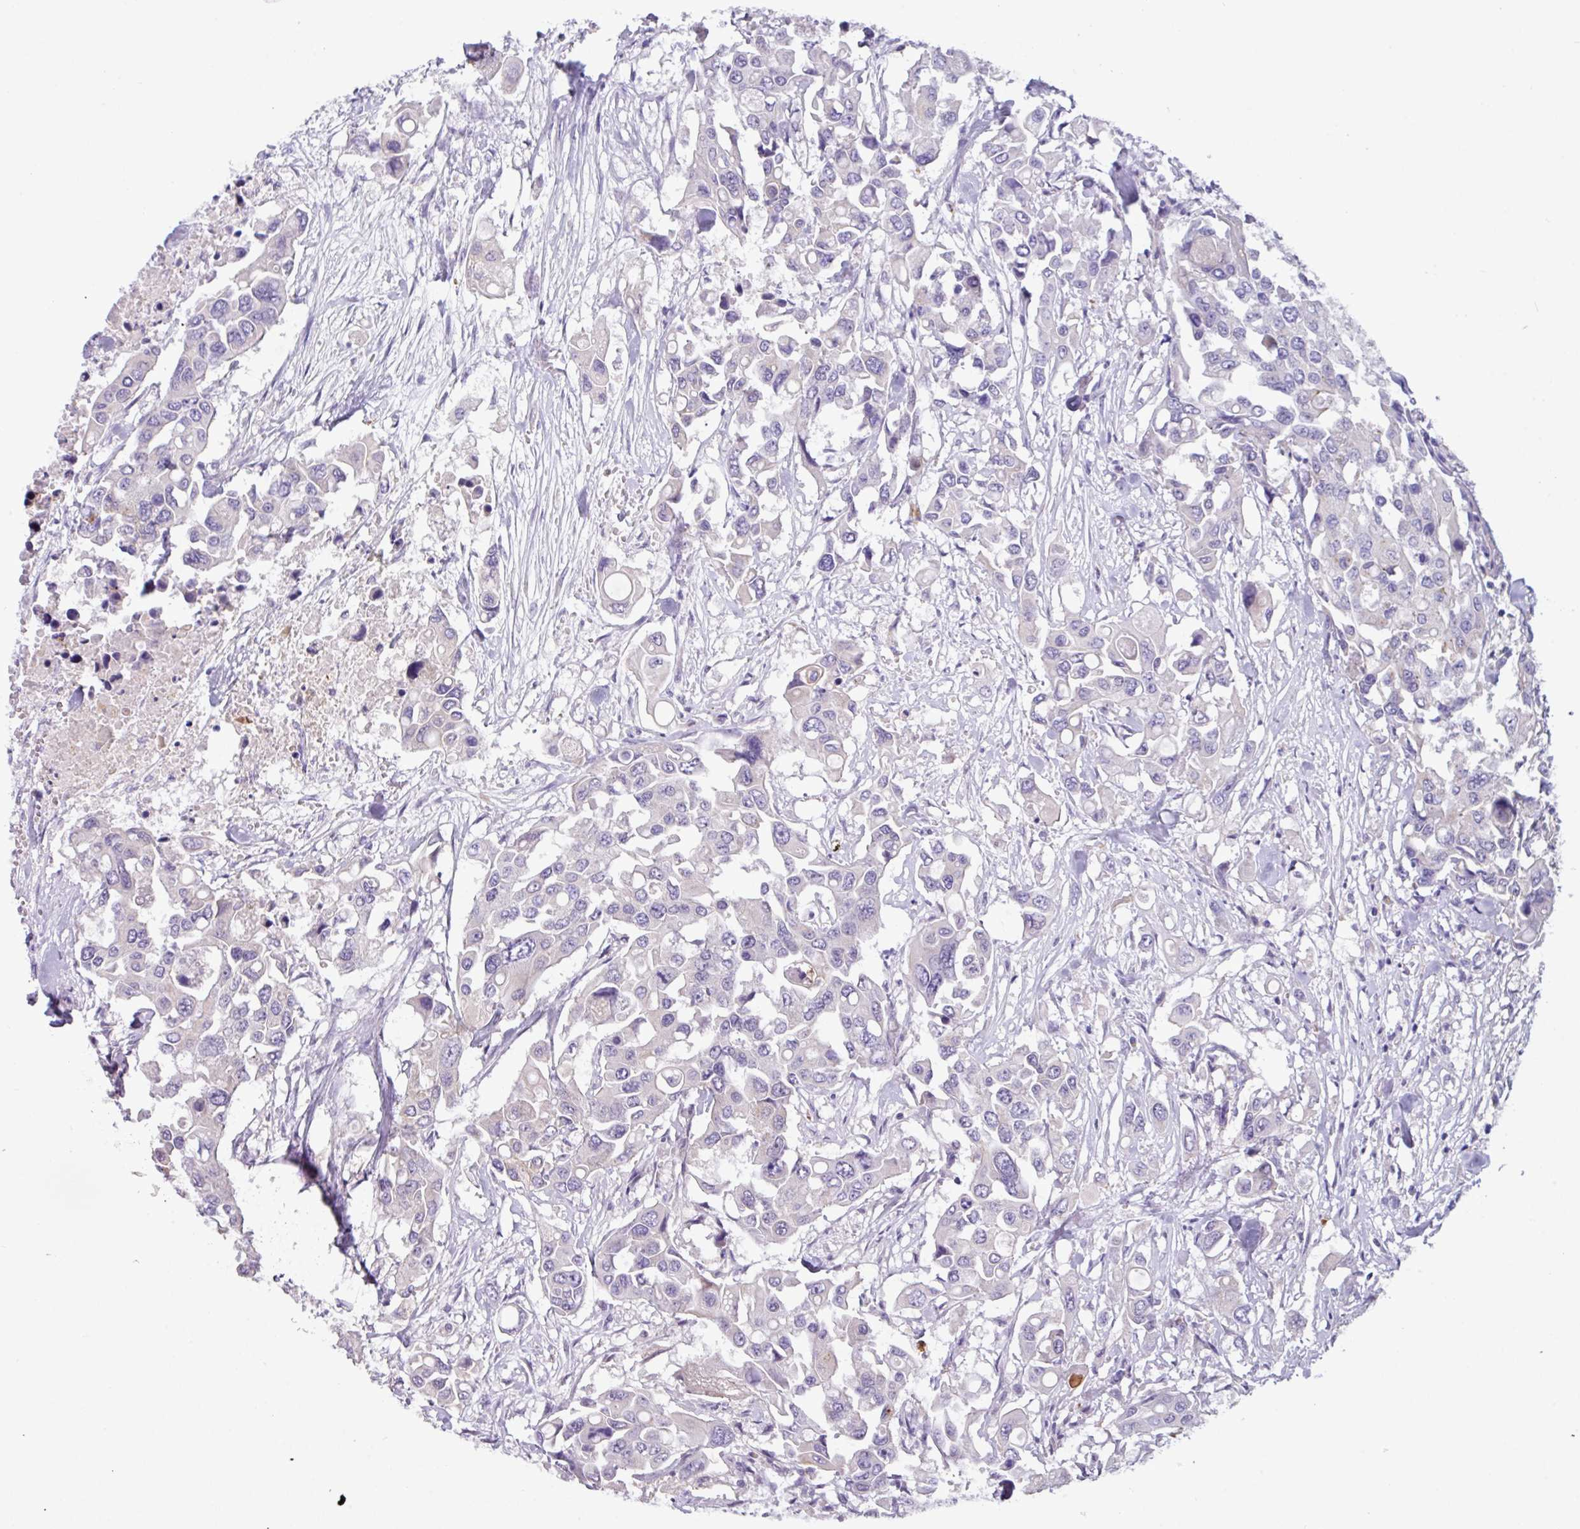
{"staining": {"intensity": "negative", "quantity": "none", "location": "none"}, "tissue": "colorectal cancer", "cell_type": "Tumor cells", "image_type": "cancer", "snomed": [{"axis": "morphology", "description": "Adenocarcinoma, NOS"}, {"axis": "topography", "description": "Colon"}], "caption": "Histopathology image shows no protein expression in tumor cells of colorectal cancer tissue.", "gene": "ZNF524", "patient": {"sex": "male", "age": 77}}